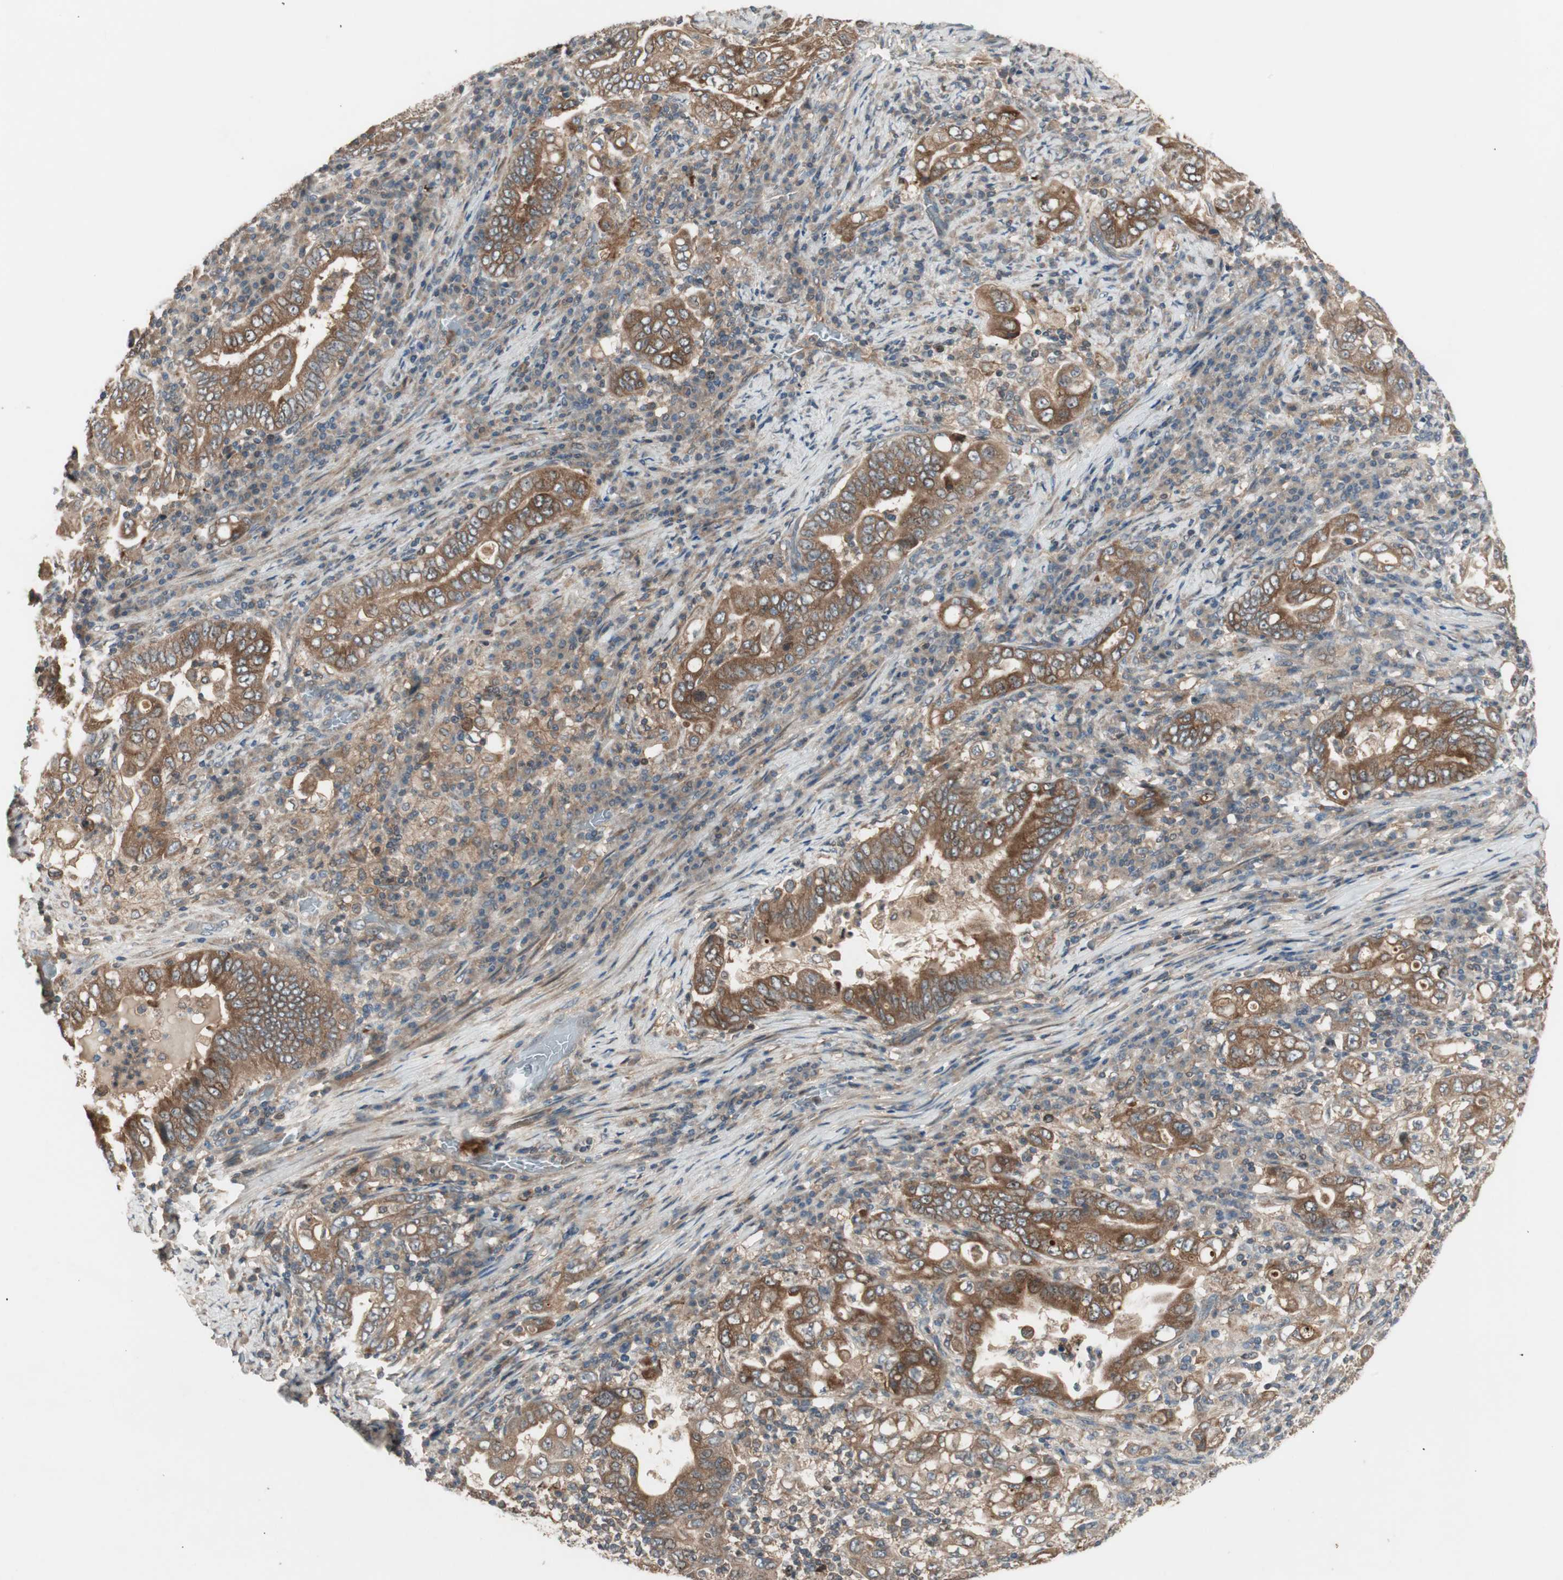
{"staining": {"intensity": "moderate", "quantity": ">75%", "location": "cytoplasmic/membranous"}, "tissue": "stomach cancer", "cell_type": "Tumor cells", "image_type": "cancer", "snomed": [{"axis": "morphology", "description": "Normal tissue, NOS"}, {"axis": "morphology", "description": "Adenocarcinoma, NOS"}, {"axis": "topography", "description": "Esophagus"}, {"axis": "topography", "description": "Stomach, upper"}, {"axis": "topography", "description": "Peripheral nerve tissue"}], "caption": "Protein analysis of adenocarcinoma (stomach) tissue displays moderate cytoplasmic/membranous expression in approximately >75% of tumor cells.", "gene": "ATP6AP2", "patient": {"sex": "male", "age": 62}}